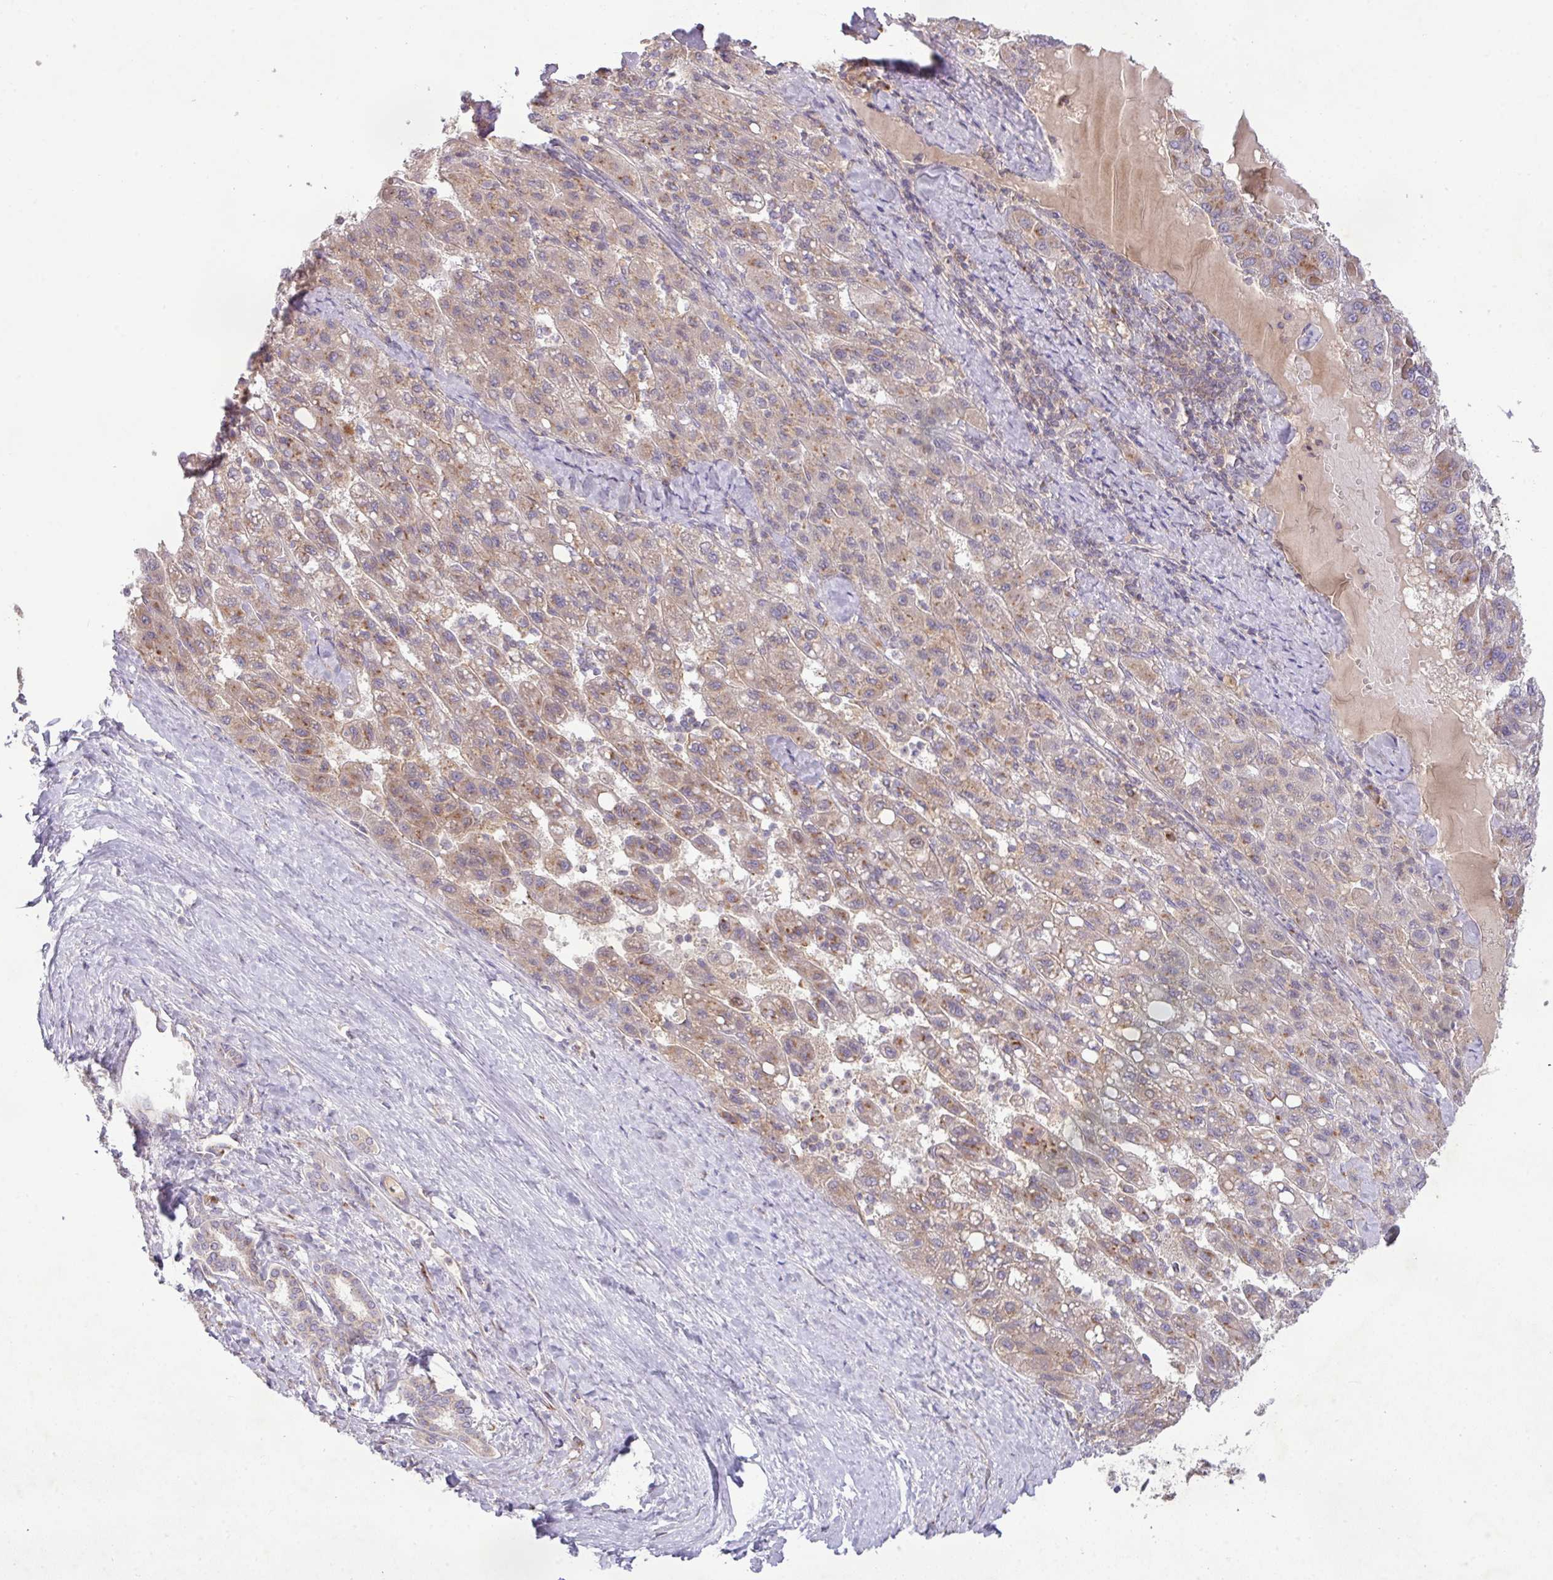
{"staining": {"intensity": "moderate", "quantity": "25%-75%", "location": "cytoplasmic/membranous"}, "tissue": "liver cancer", "cell_type": "Tumor cells", "image_type": "cancer", "snomed": [{"axis": "morphology", "description": "Carcinoma, Hepatocellular, NOS"}, {"axis": "topography", "description": "Liver"}], "caption": "Hepatocellular carcinoma (liver) stained with immunohistochemistry reveals moderate cytoplasmic/membranous positivity in about 25%-75% of tumor cells.", "gene": "VTI1A", "patient": {"sex": "female", "age": 82}}